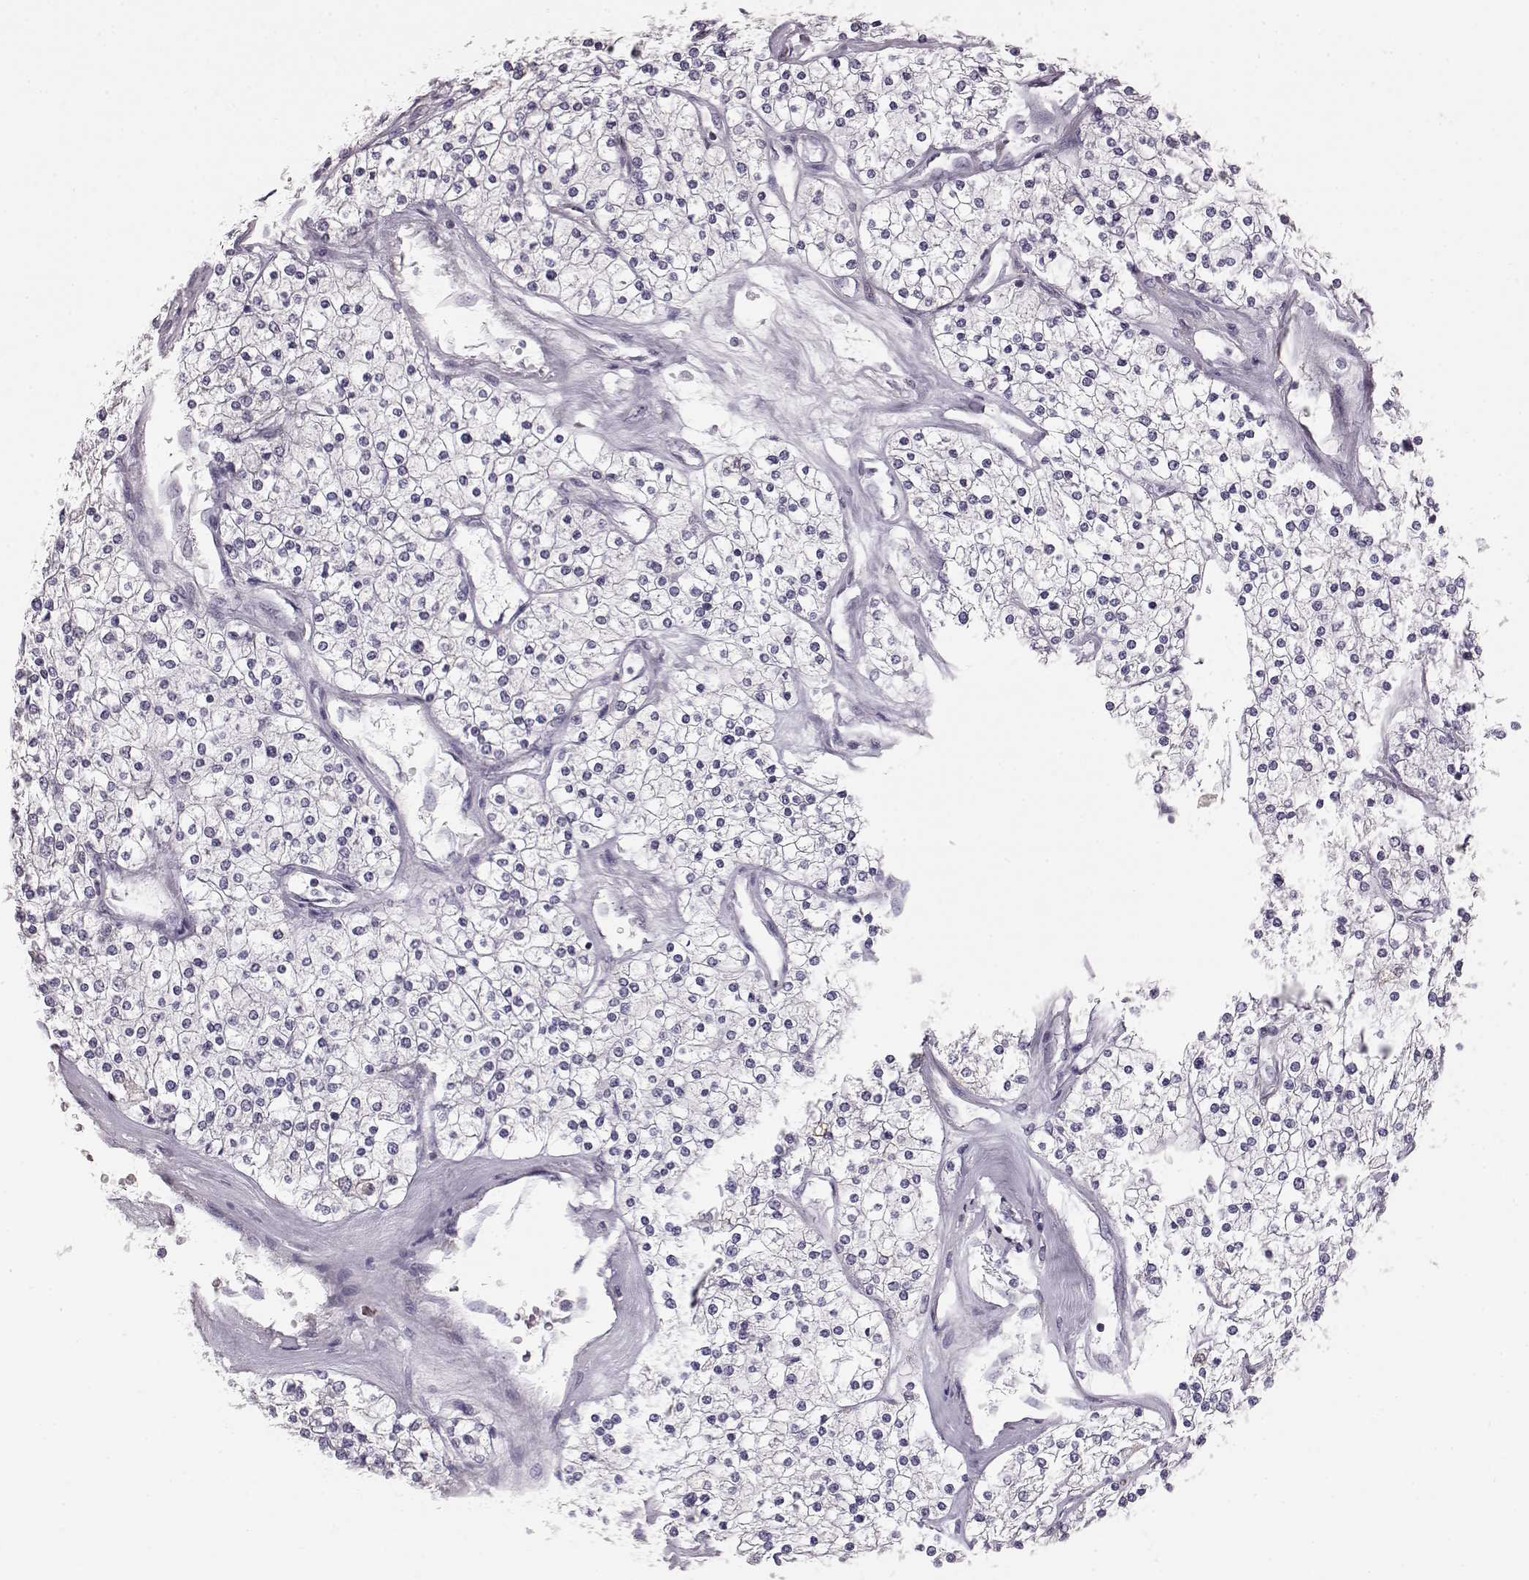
{"staining": {"intensity": "negative", "quantity": "none", "location": "none"}, "tissue": "renal cancer", "cell_type": "Tumor cells", "image_type": "cancer", "snomed": [{"axis": "morphology", "description": "Adenocarcinoma, NOS"}, {"axis": "topography", "description": "Kidney"}], "caption": "The micrograph reveals no significant expression in tumor cells of renal cancer (adenocarcinoma).", "gene": "ELOVL5", "patient": {"sex": "male", "age": 80}}